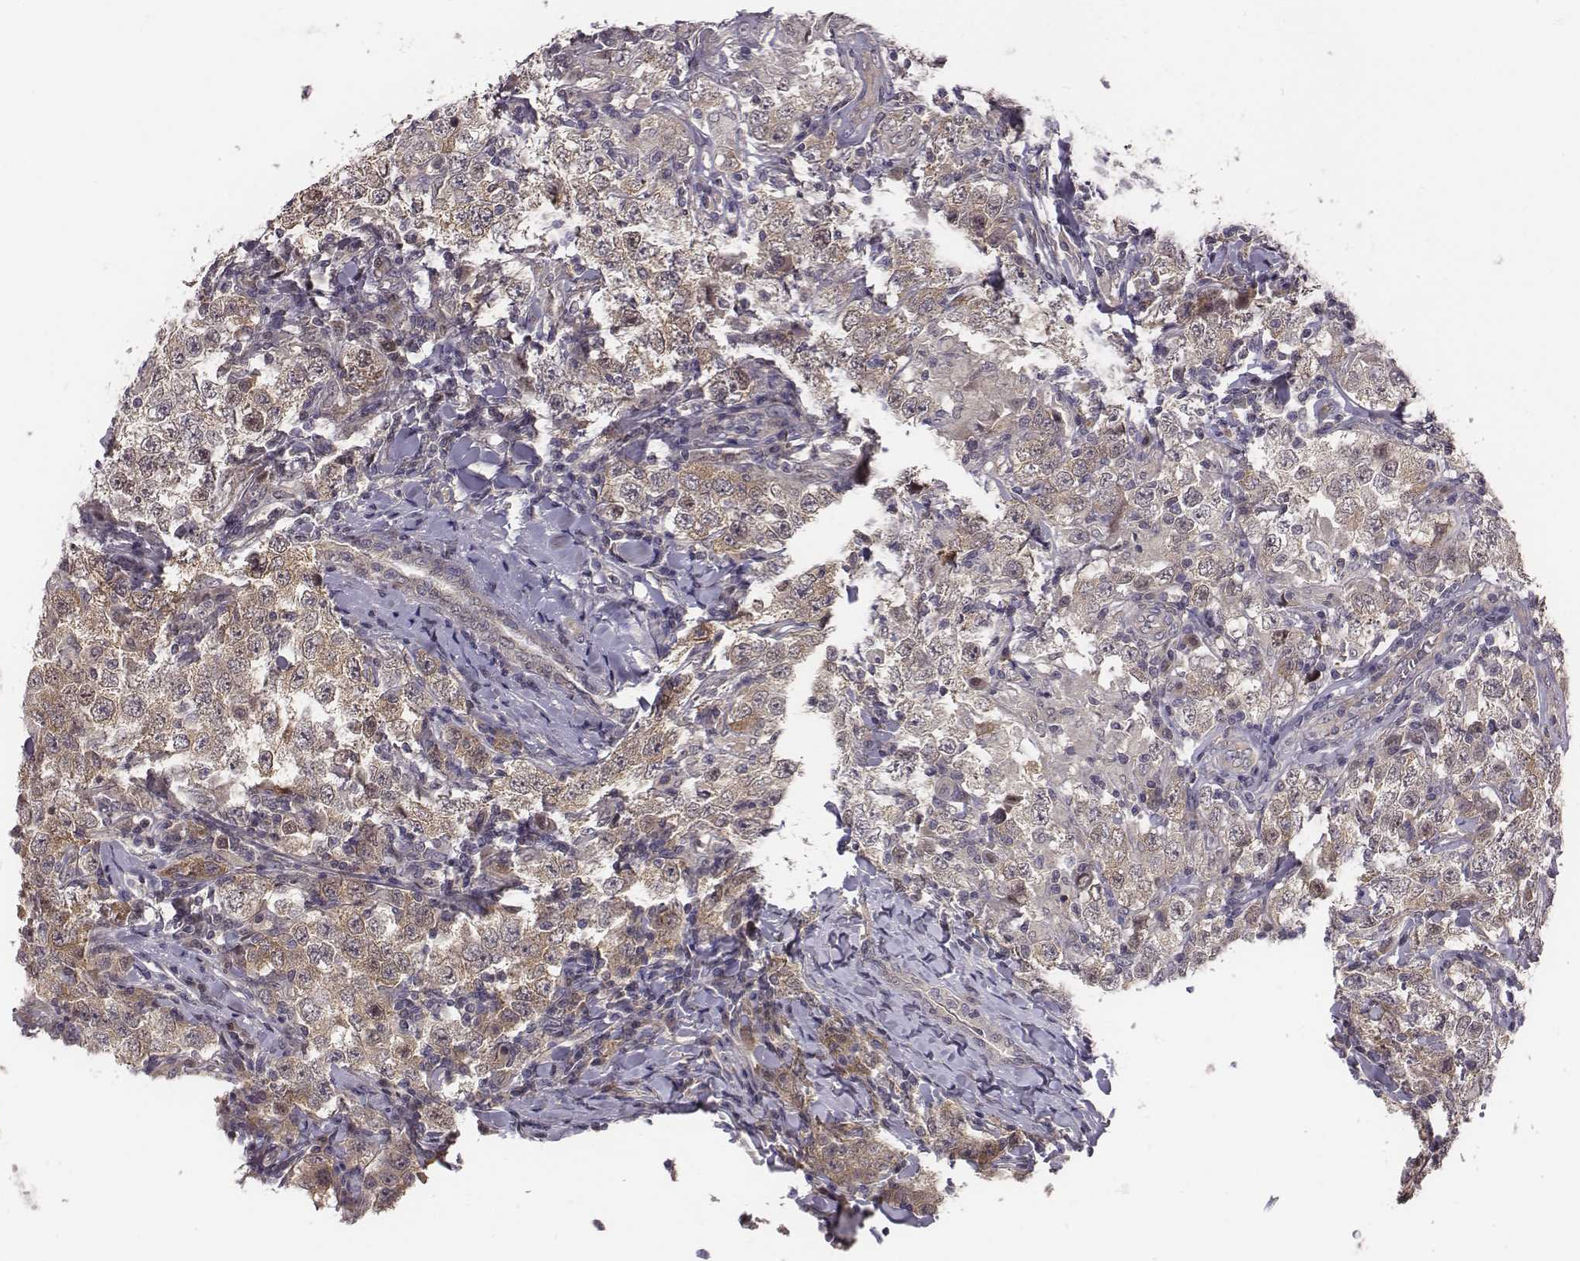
{"staining": {"intensity": "moderate", "quantity": ">75%", "location": "cytoplasmic/membranous"}, "tissue": "testis cancer", "cell_type": "Tumor cells", "image_type": "cancer", "snomed": [{"axis": "morphology", "description": "Seminoma, NOS"}, {"axis": "morphology", "description": "Carcinoma, Embryonal, NOS"}, {"axis": "topography", "description": "Testis"}], "caption": "This image shows testis seminoma stained with IHC to label a protein in brown. The cytoplasmic/membranous of tumor cells show moderate positivity for the protein. Nuclei are counter-stained blue.", "gene": "SMURF2", "patient": {"sex": "male", "age": 41}}